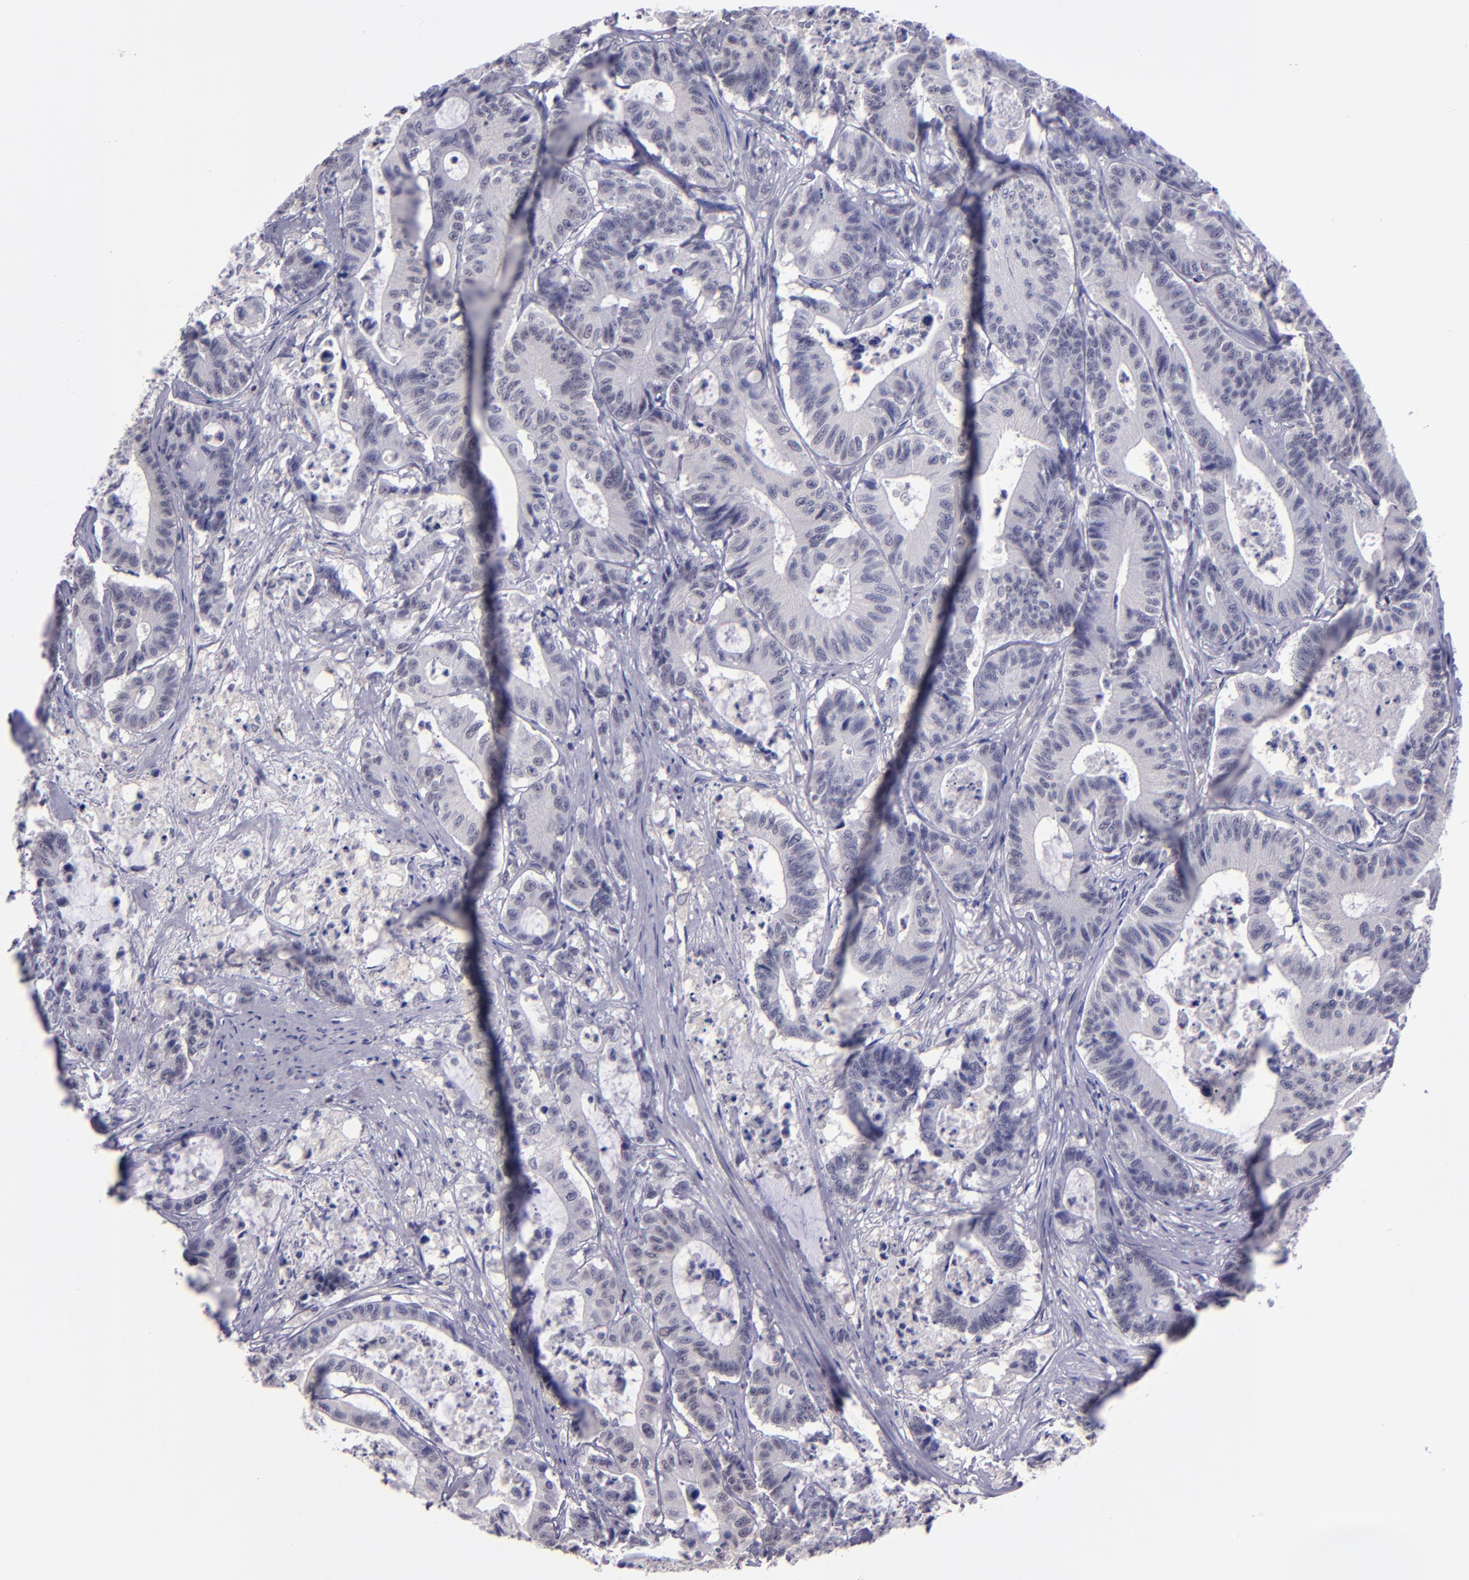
{"staining": {"intensity": "negative", "quantity": "none", "location": "none"}, "tissue": "colorectal cancer", "cell_type": "Tumor cells", "image_type": "cancer", "snomed": [{"axis": "morphology", "description": "Adenocarcinoma, NOS"}, {"axis": "topography", "description": "Colon"}], "caption": "A high-resolution image shows immunohistochemistry staining of colorectal adenocarcinoma, which exhibits no significant expression in tumor cells. The staining is performed using DAB brown chromogen with nuclei counter-stained in using hematoxylin.", "gene": "CEBPE", "patient": {"sex": "female", "age": 84}}